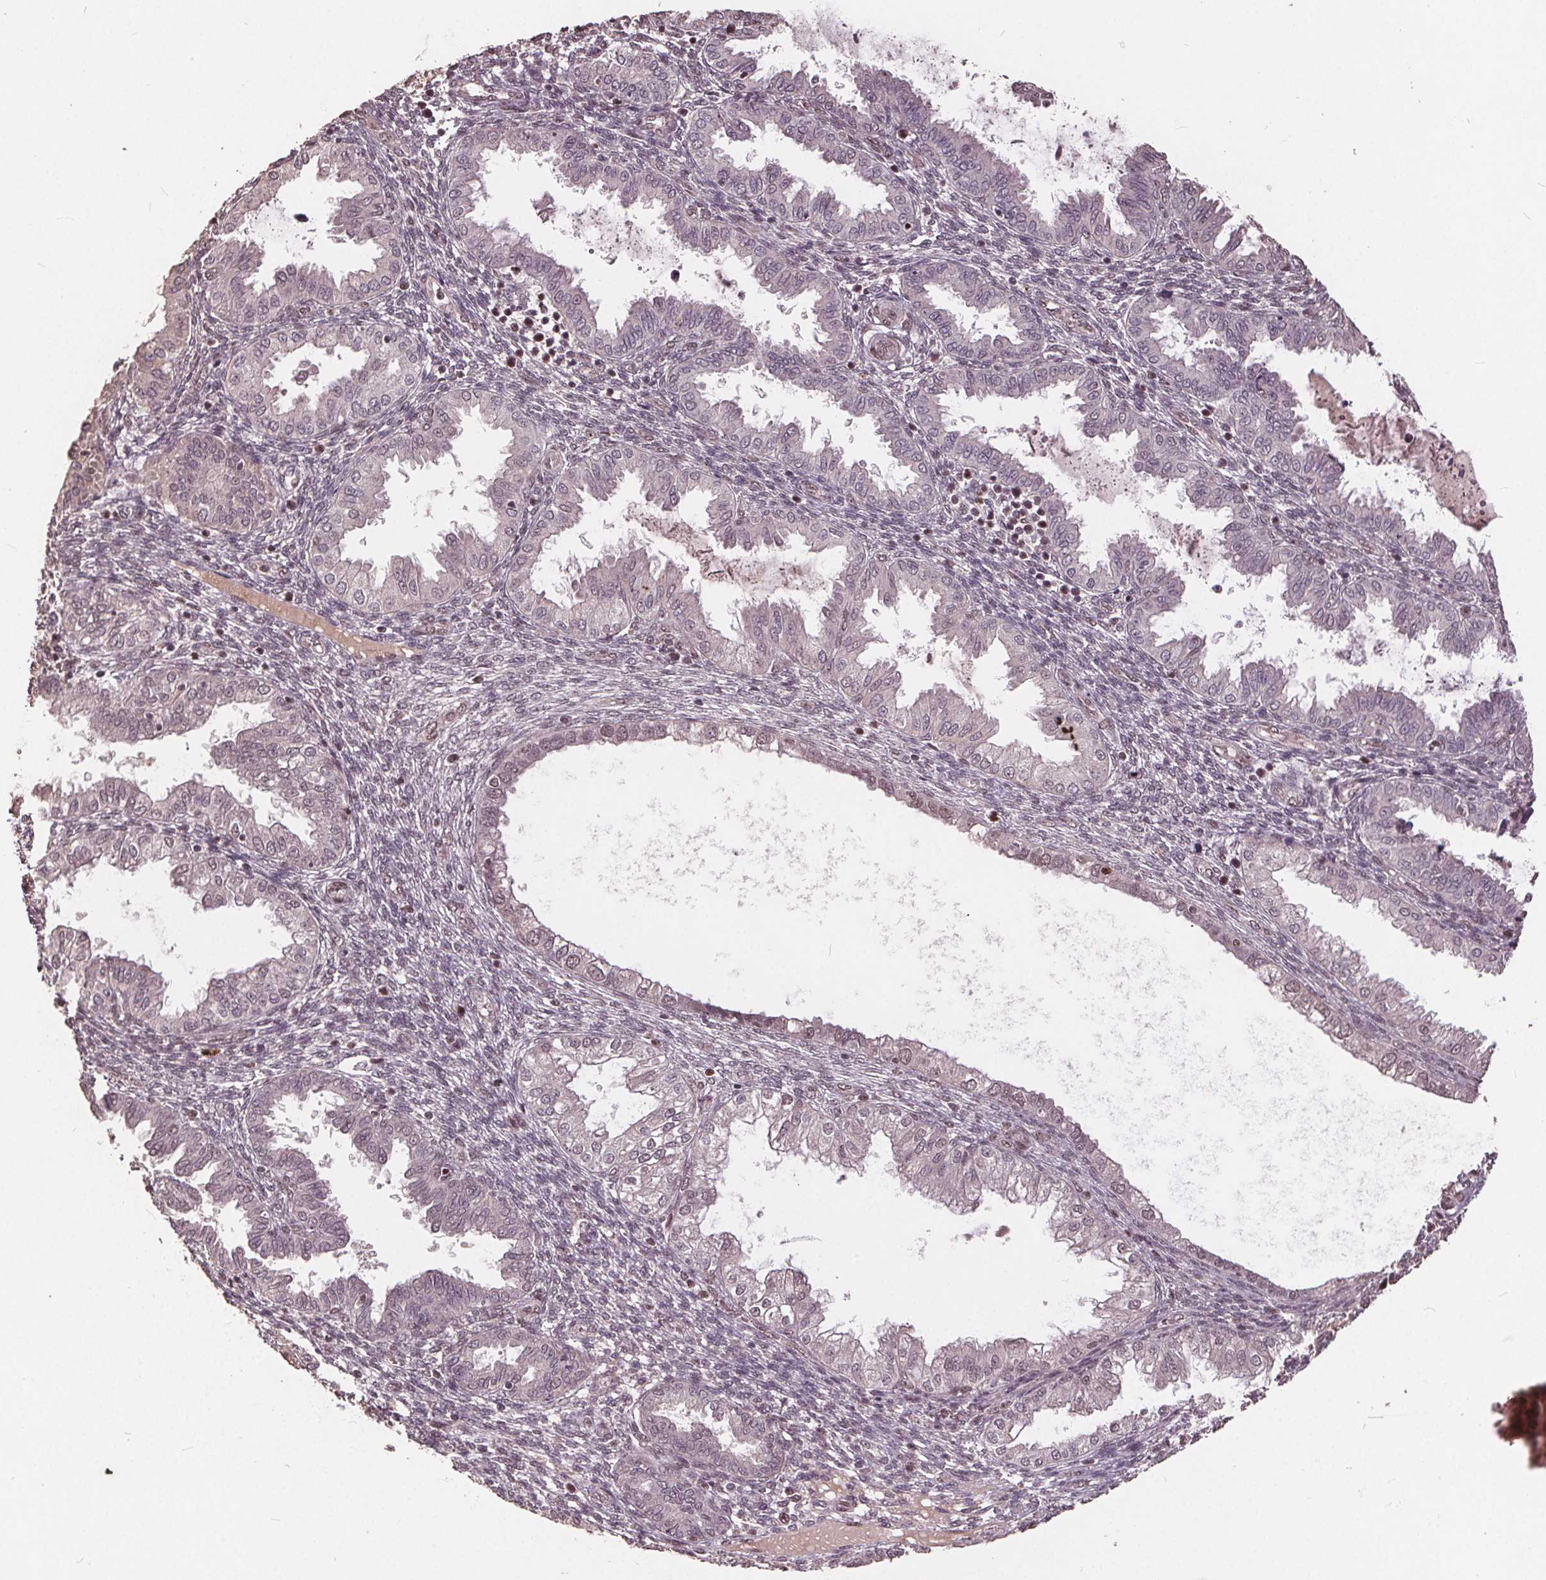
{"staining": {"intensity": "weak", "quantity": "<25%", "location": "nuclear"}, "tissue": "endometrium", "cell_type": "Cells in endometrial stroma", "image_type": "normal", "snomed": [{"axis": "morphology", "description": "Normal tissue, NOS"}, {"axis": "topography", "description": "Endometrium"}], "caption": "DAB immunohistochemical staining of normal human endometrium demonstrates no significant staining in cells in endometrial stroma.", "gene": "DNMT3B", "patient": {"sex": "female", "age": 33}}